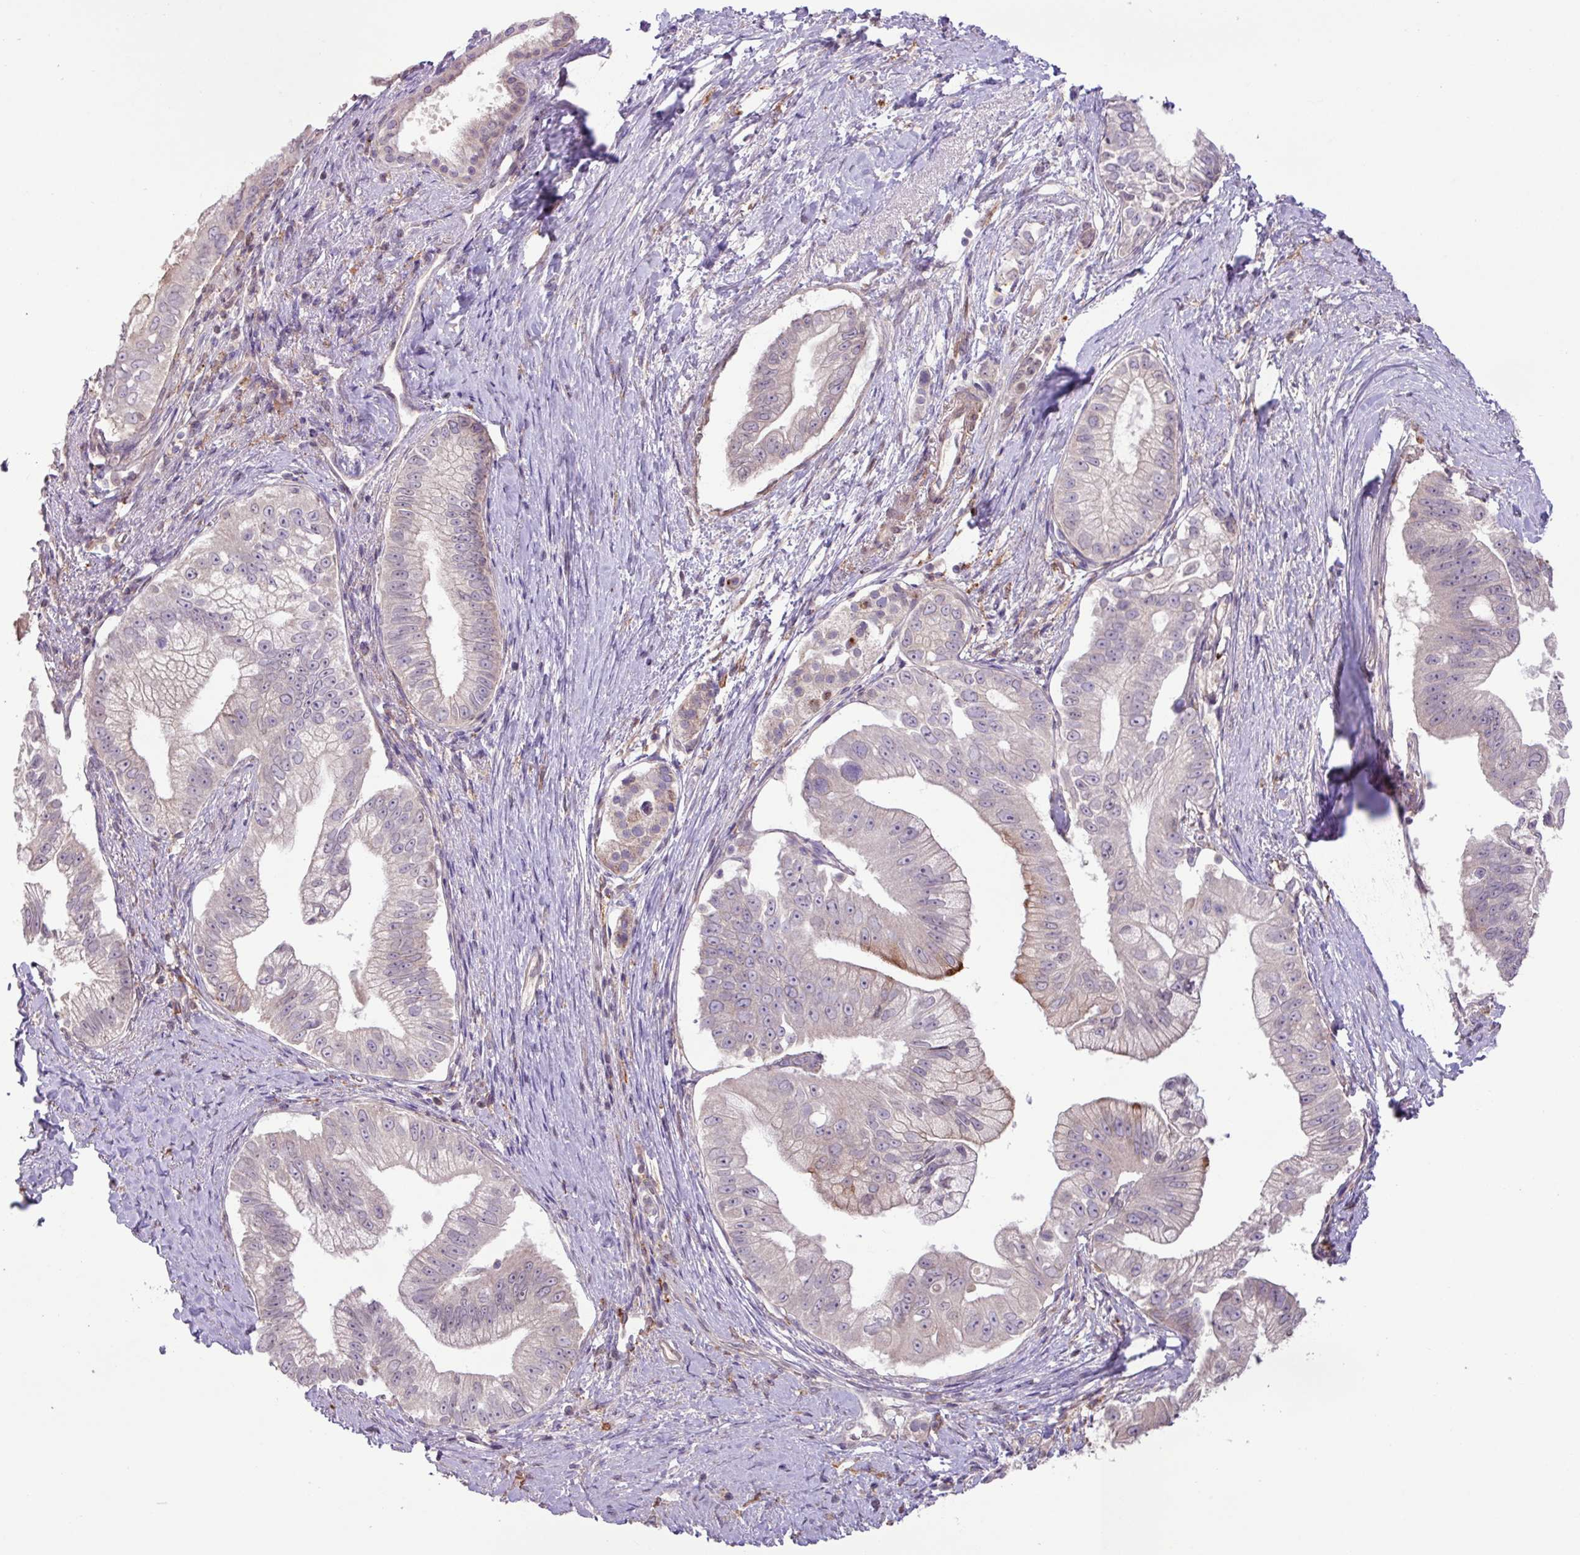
{"staining": {"intensity": "negative", "quantity": "none", "location": "none"}, "tissue": "pancreatic cancer", "cell_type": "Tumor cells", "image_type": "cancer", "snomed": [{"axis": "morphology", "description": "Adenocarcinoma, NOS"}, {"axis": "topography", "description": "Pancreas"}], "caption": "Tumor cells are negative for brown protein staining in adenocarcinoma (pancreatic).", "gene": "ARHGEF25", "patient": {"sex": "male", "age": 70}}